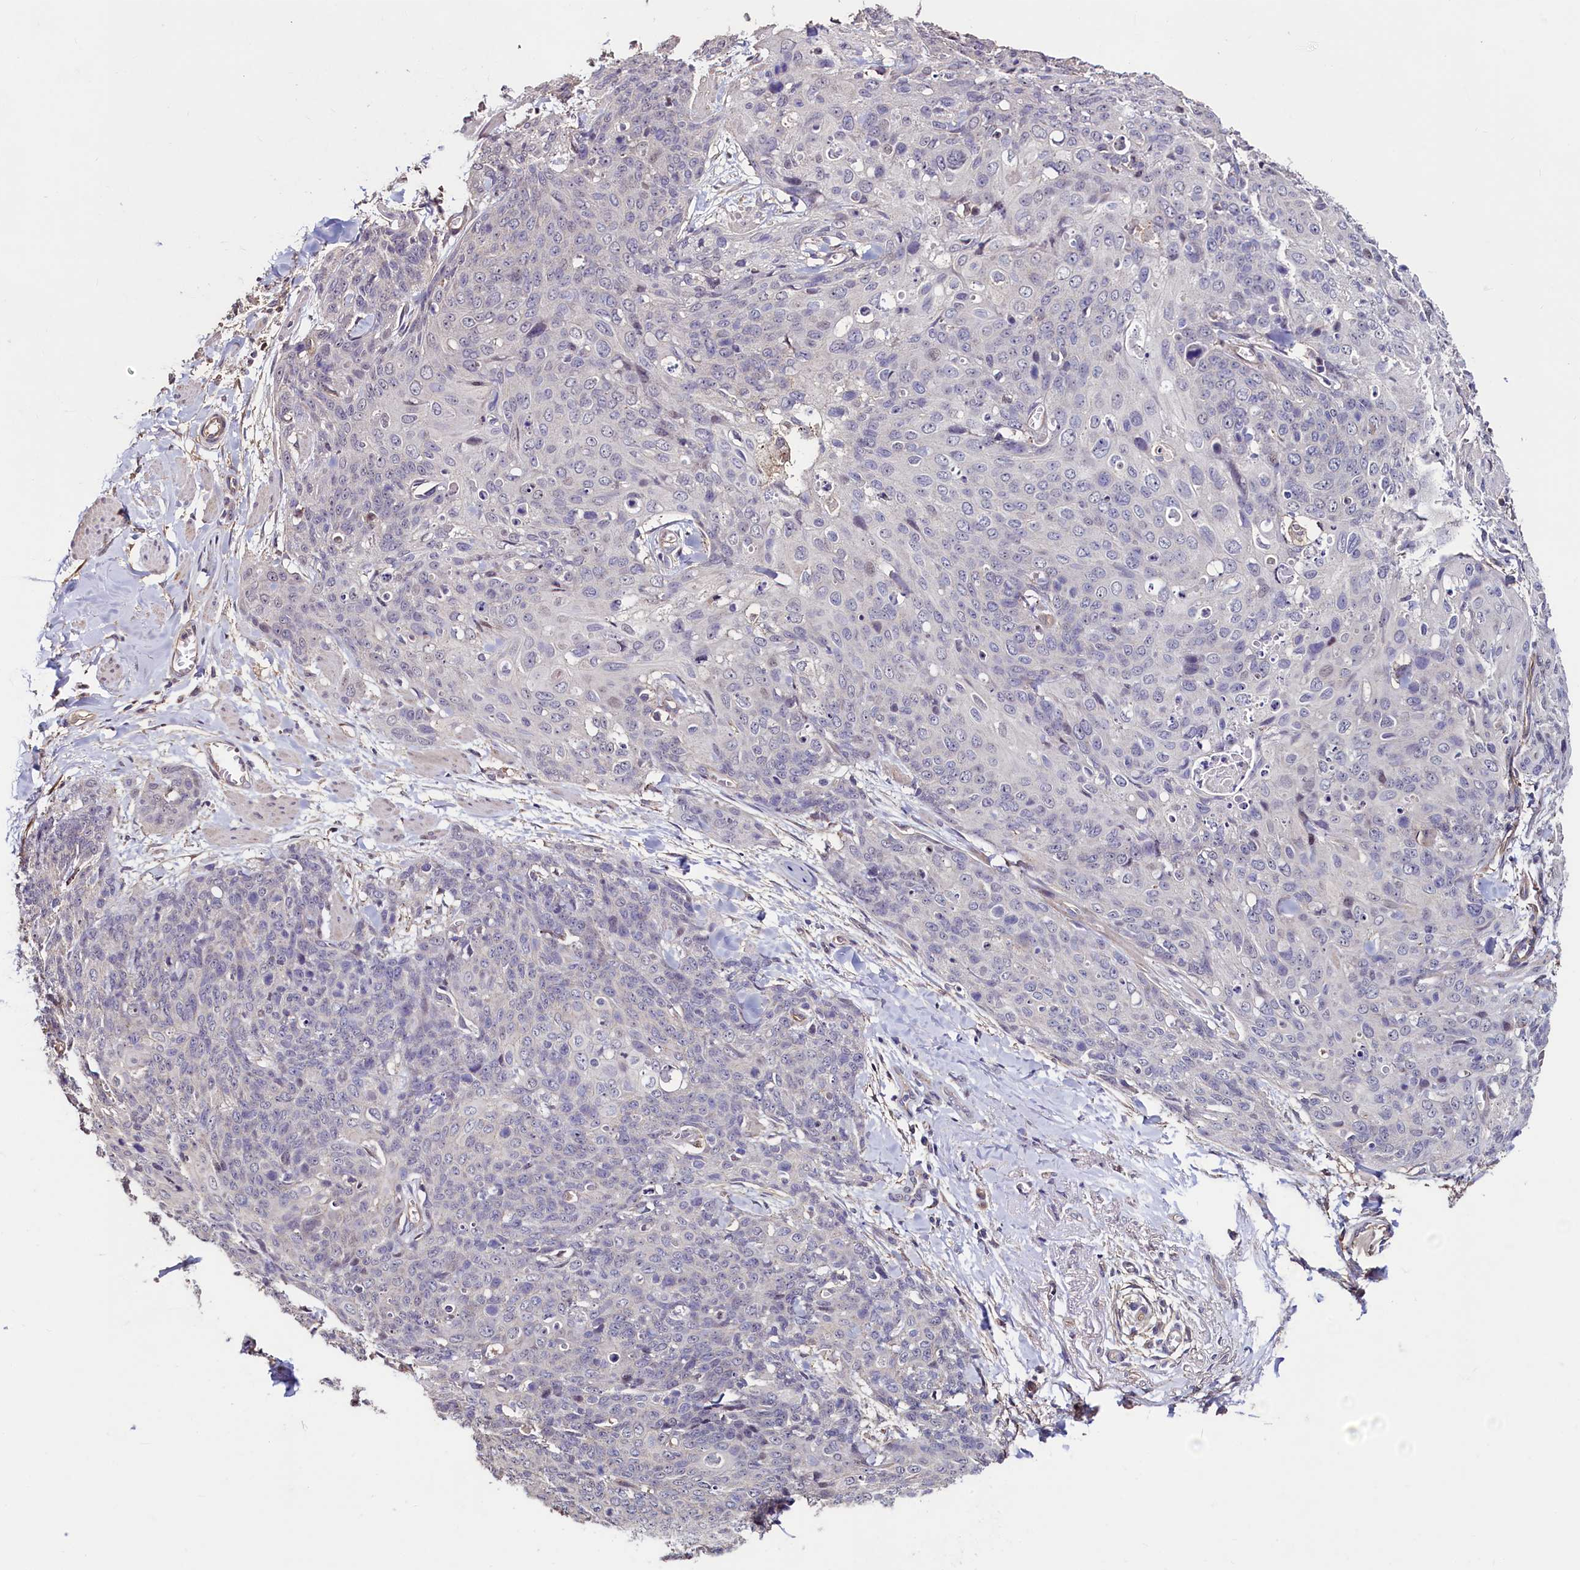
{"staining": {"intensity": "negative", "quantity": "none", "location": "none"}, "tissue": "skin cancer", "cell_type": "Tumor cells", "image_type": "cancer", "snomed": [{"axis": "morphology", "description": "Squamous cell carcinoma, NOS"}, {"axis": "topography", "description": "Skin"}, {"axis": "topography", "description": "Vulva"}], "caption": "Tumor cells show no significant positivity in skin cancer (squamous cell carcinoma).", "gene": "PALM", "patient": {"sex": "female", "age": 85}}